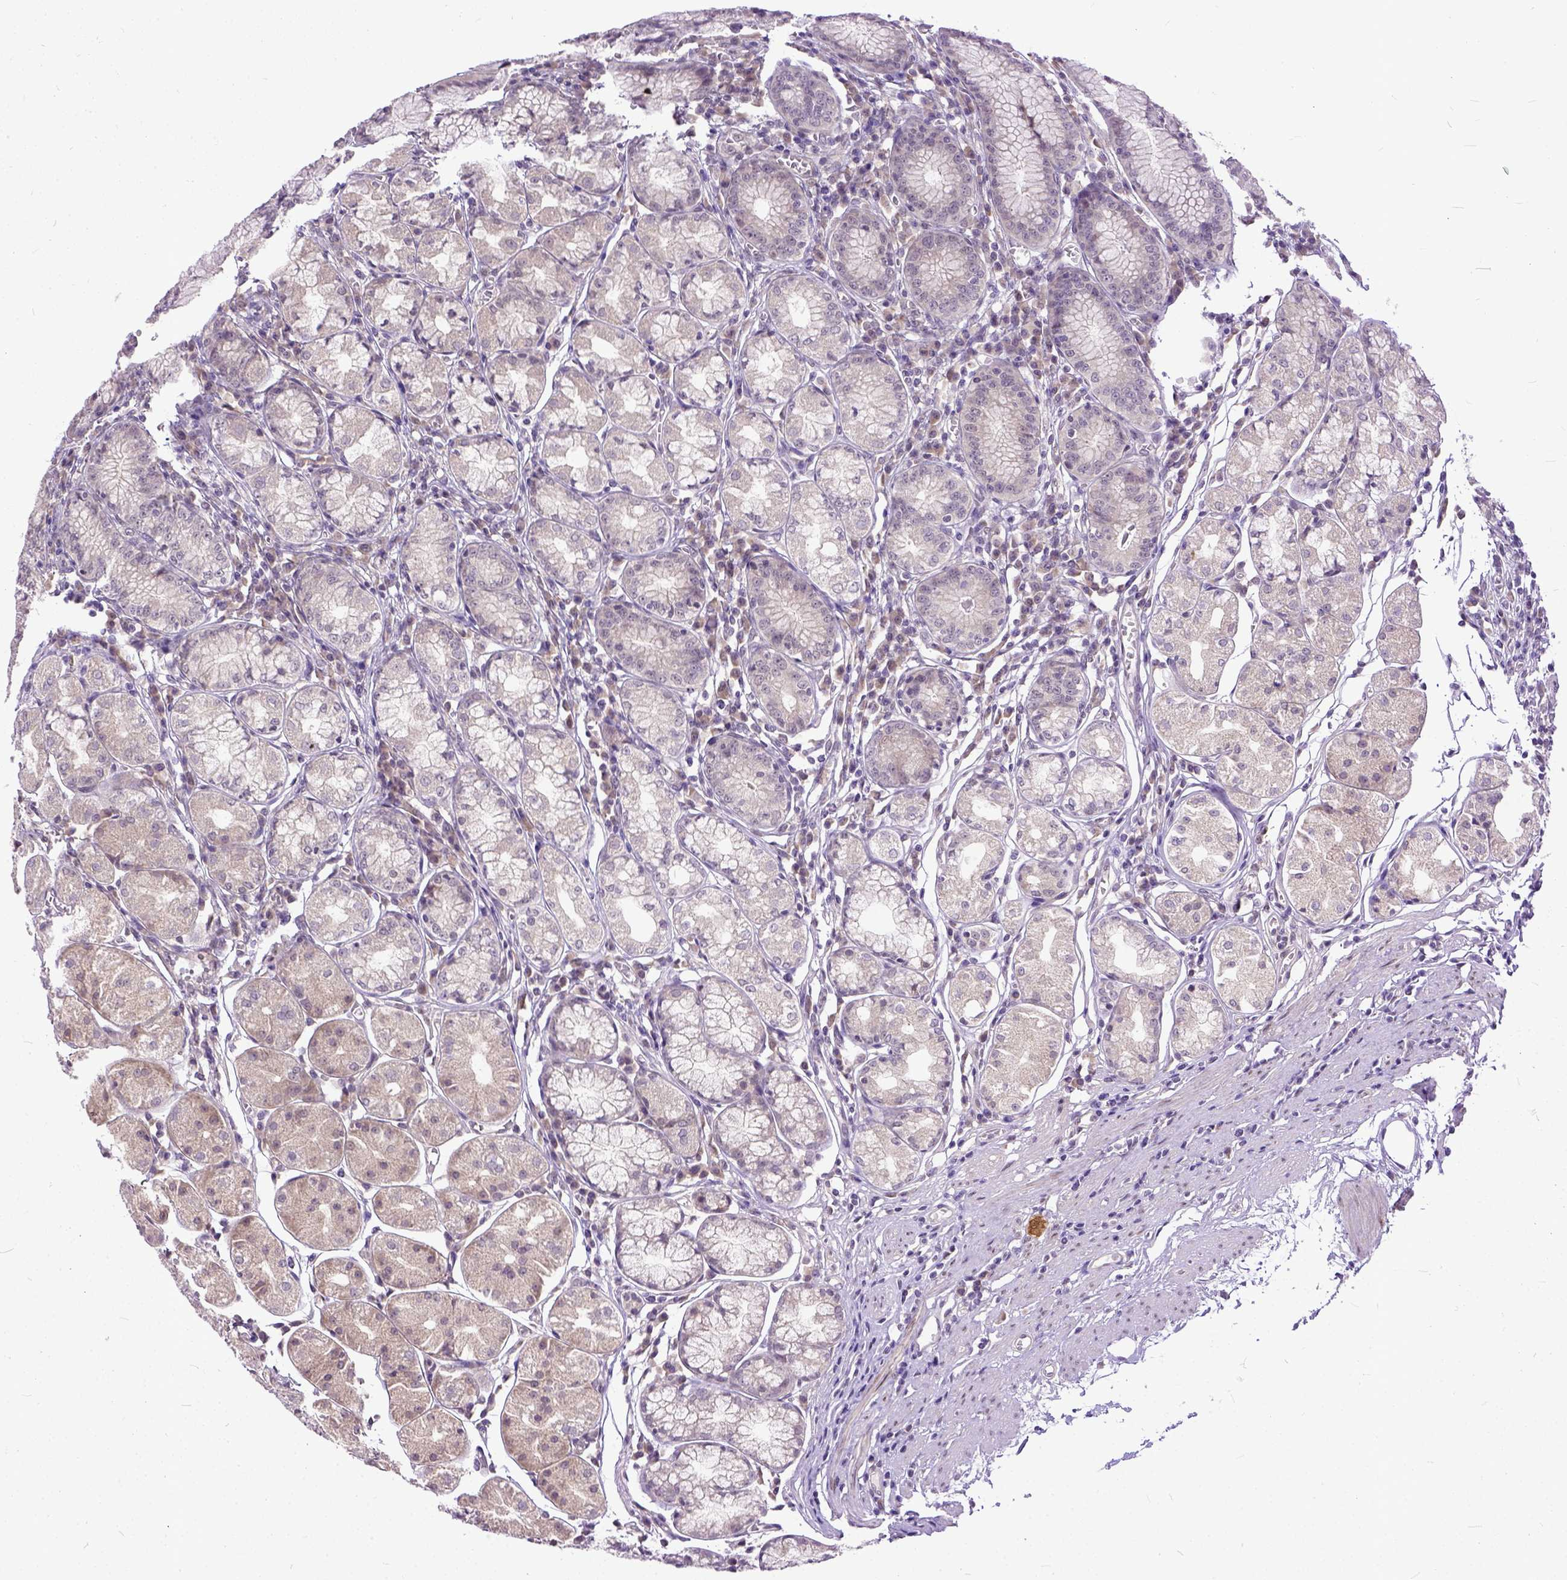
{"staining": {"intensity": "negative", "quantity": "none", "location": "none"}, "tissue": "stomach", "cell_type": "Glandular cells", "image_type": "normal", "snomed": [{"axis": "morphology", "description": "Normal tissue, NOS"}, {"axis": "topography", "description": "Stomach"}], "caption": "This is an immunohistochemistry micrograph of normal human stomach. There is no expression in glandular cells.", "gene": "TCEAL7", "patient": {"sex": "male", "age": 55}}